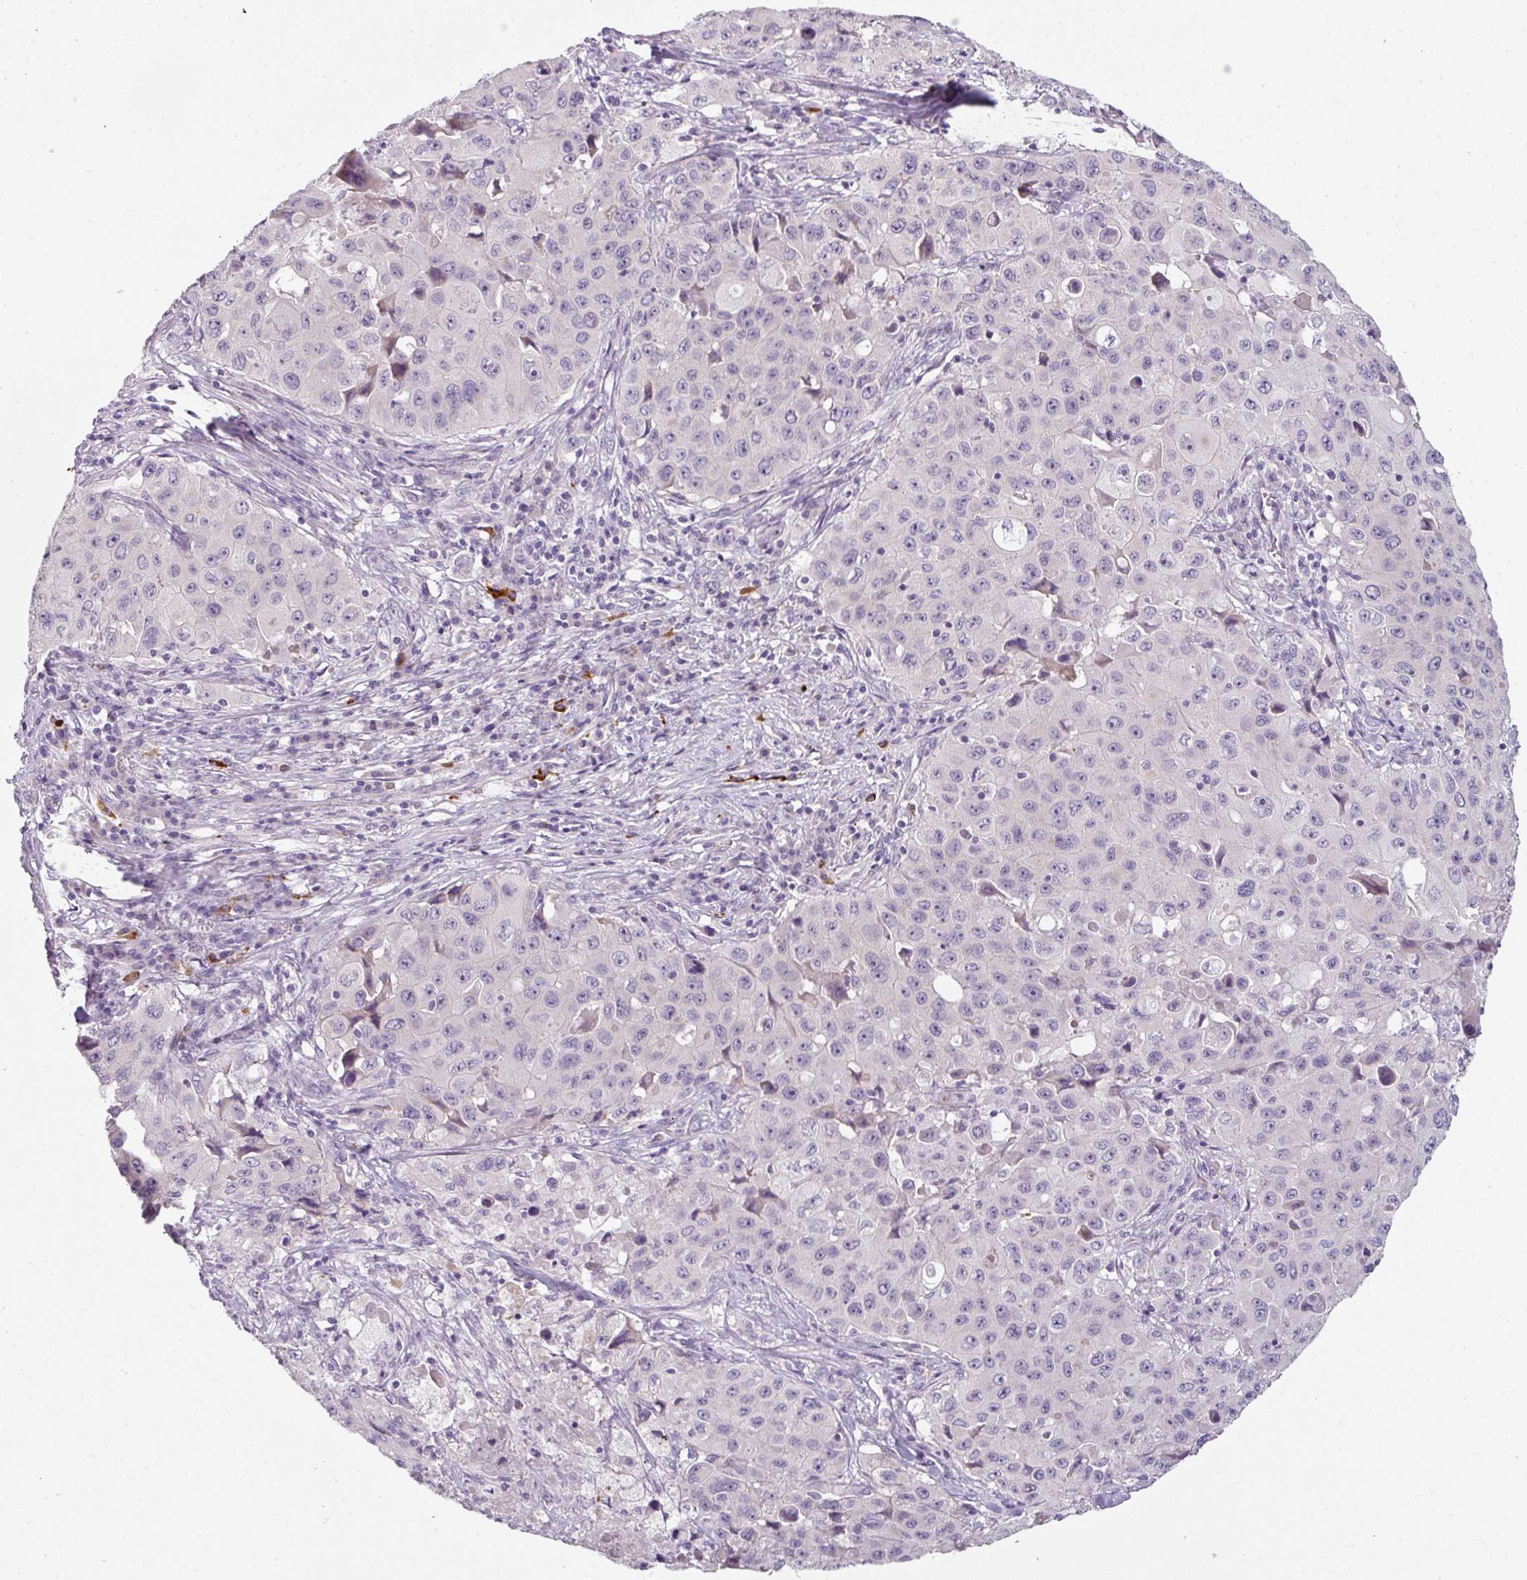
{"staining": {"intensity": "negative", "quantity": "none", "location": "none"}, "tissue": "lung cancer", "cell_type": "Tumor cells", "image_type": "cancer", "snomed": [{"axis": "morphology", "description": "Squamous cell carcinoma, NOS"}, {"axis": "topography", "description": "Lung"}], "caption": "Tumor cells show no significant staining in lung cancer (squamous cell carcinoma).", "gene": "FHAD1", "patient": {"sex": "male", "age": 63}}